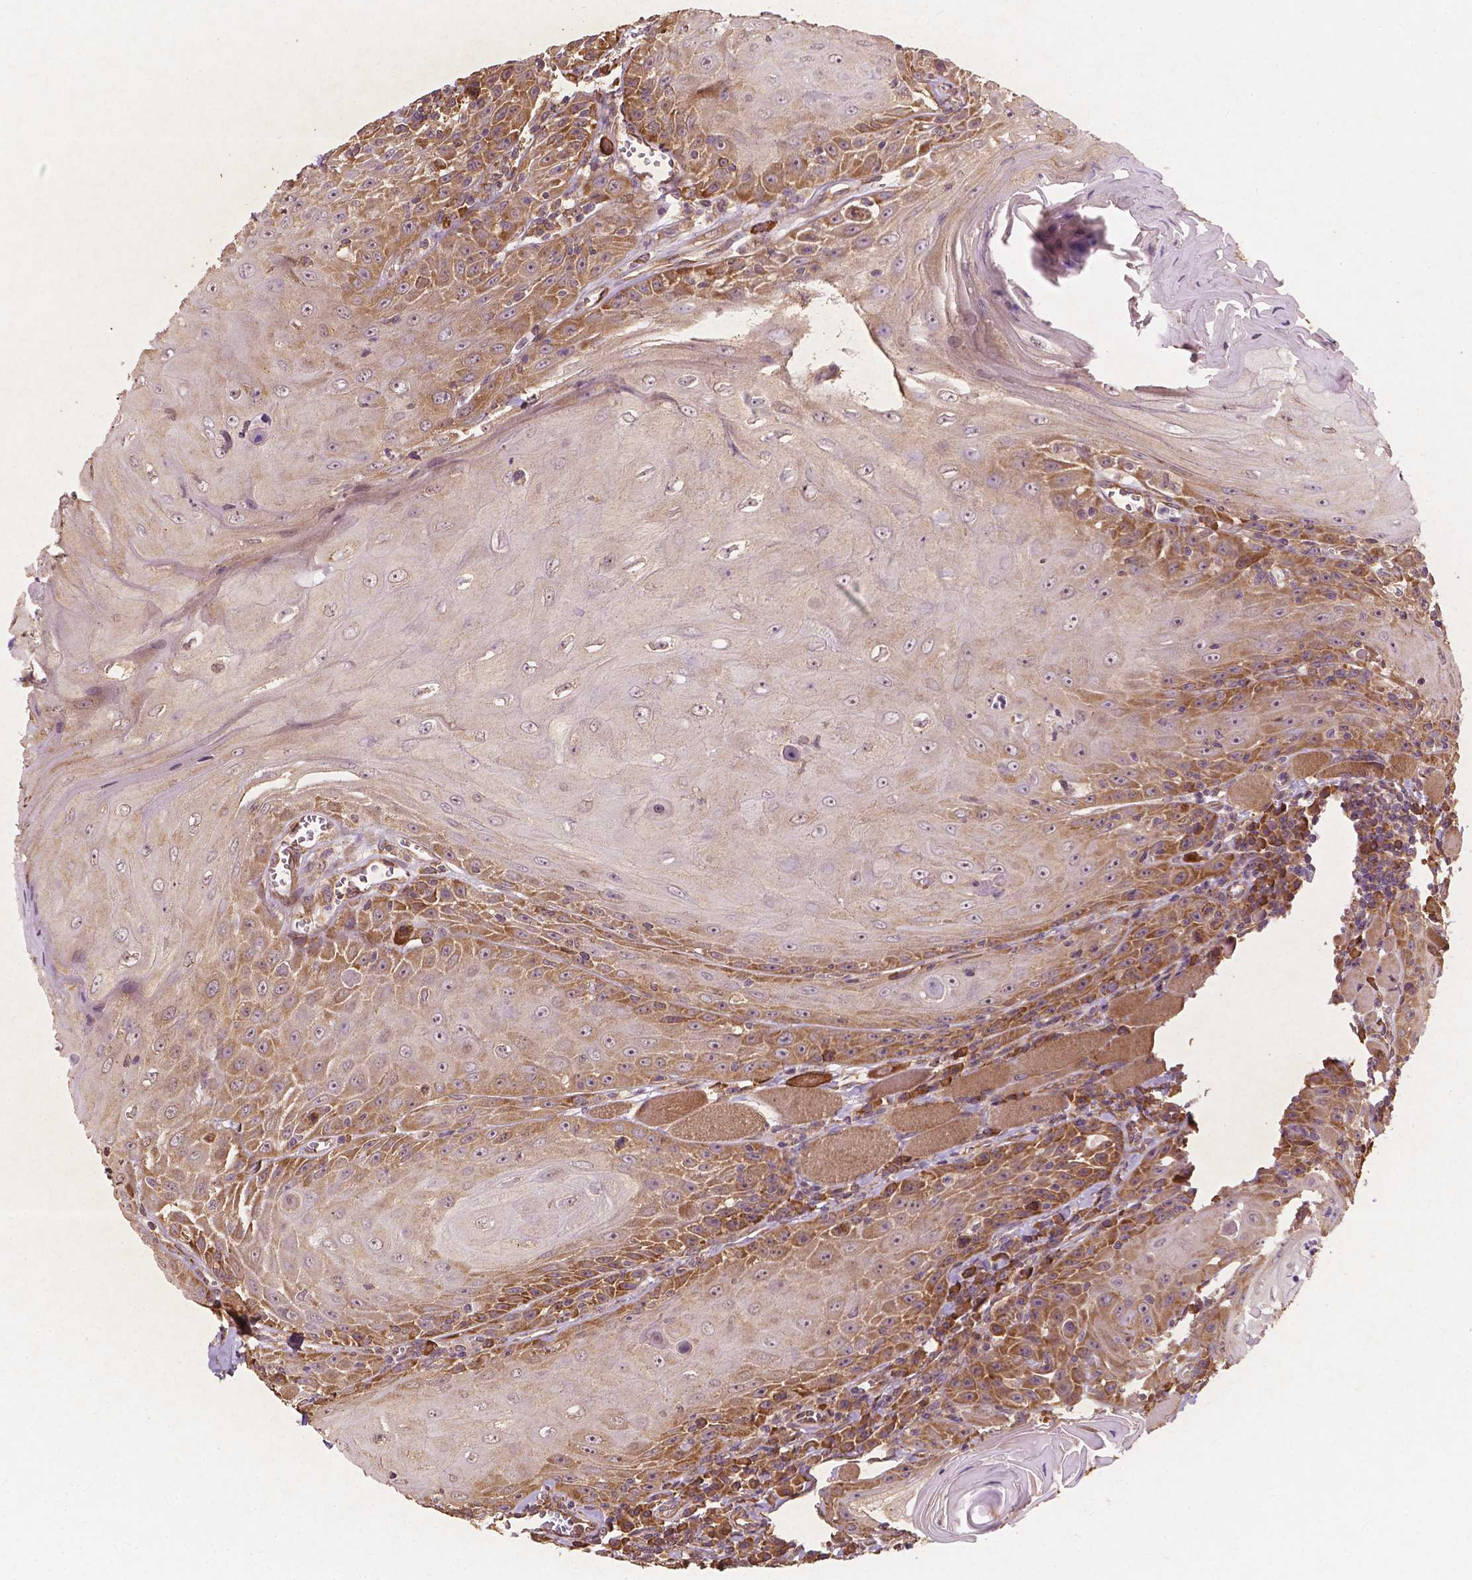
{"staining": {"intensity": "moderate", "quantity": "25%-75%", "location": "cytoplasmic/membranous,nuclear"}, "tissue": "head and neck cancer", "cell_type": "Tumor cells", "image_type": "cancer", "snomed": [{"axis": "morphology", "description": "Squamous cell carcinoma, NOS"}, {"axis": "topography", "description": "Head-Neck"}], "caption": "Immunohistochemical staining of head and neck cancer shows medium levels of moderate cytoplasmic/membranous and nuclear staining in approximately 25%-75% of tumor cells. (DAB (3,3'-diaminobenzidine) = brown stain, brightfield microscopy at high magnification).", "gene": "G3BP1", "patient": {"sex": "male", "age": 52}}